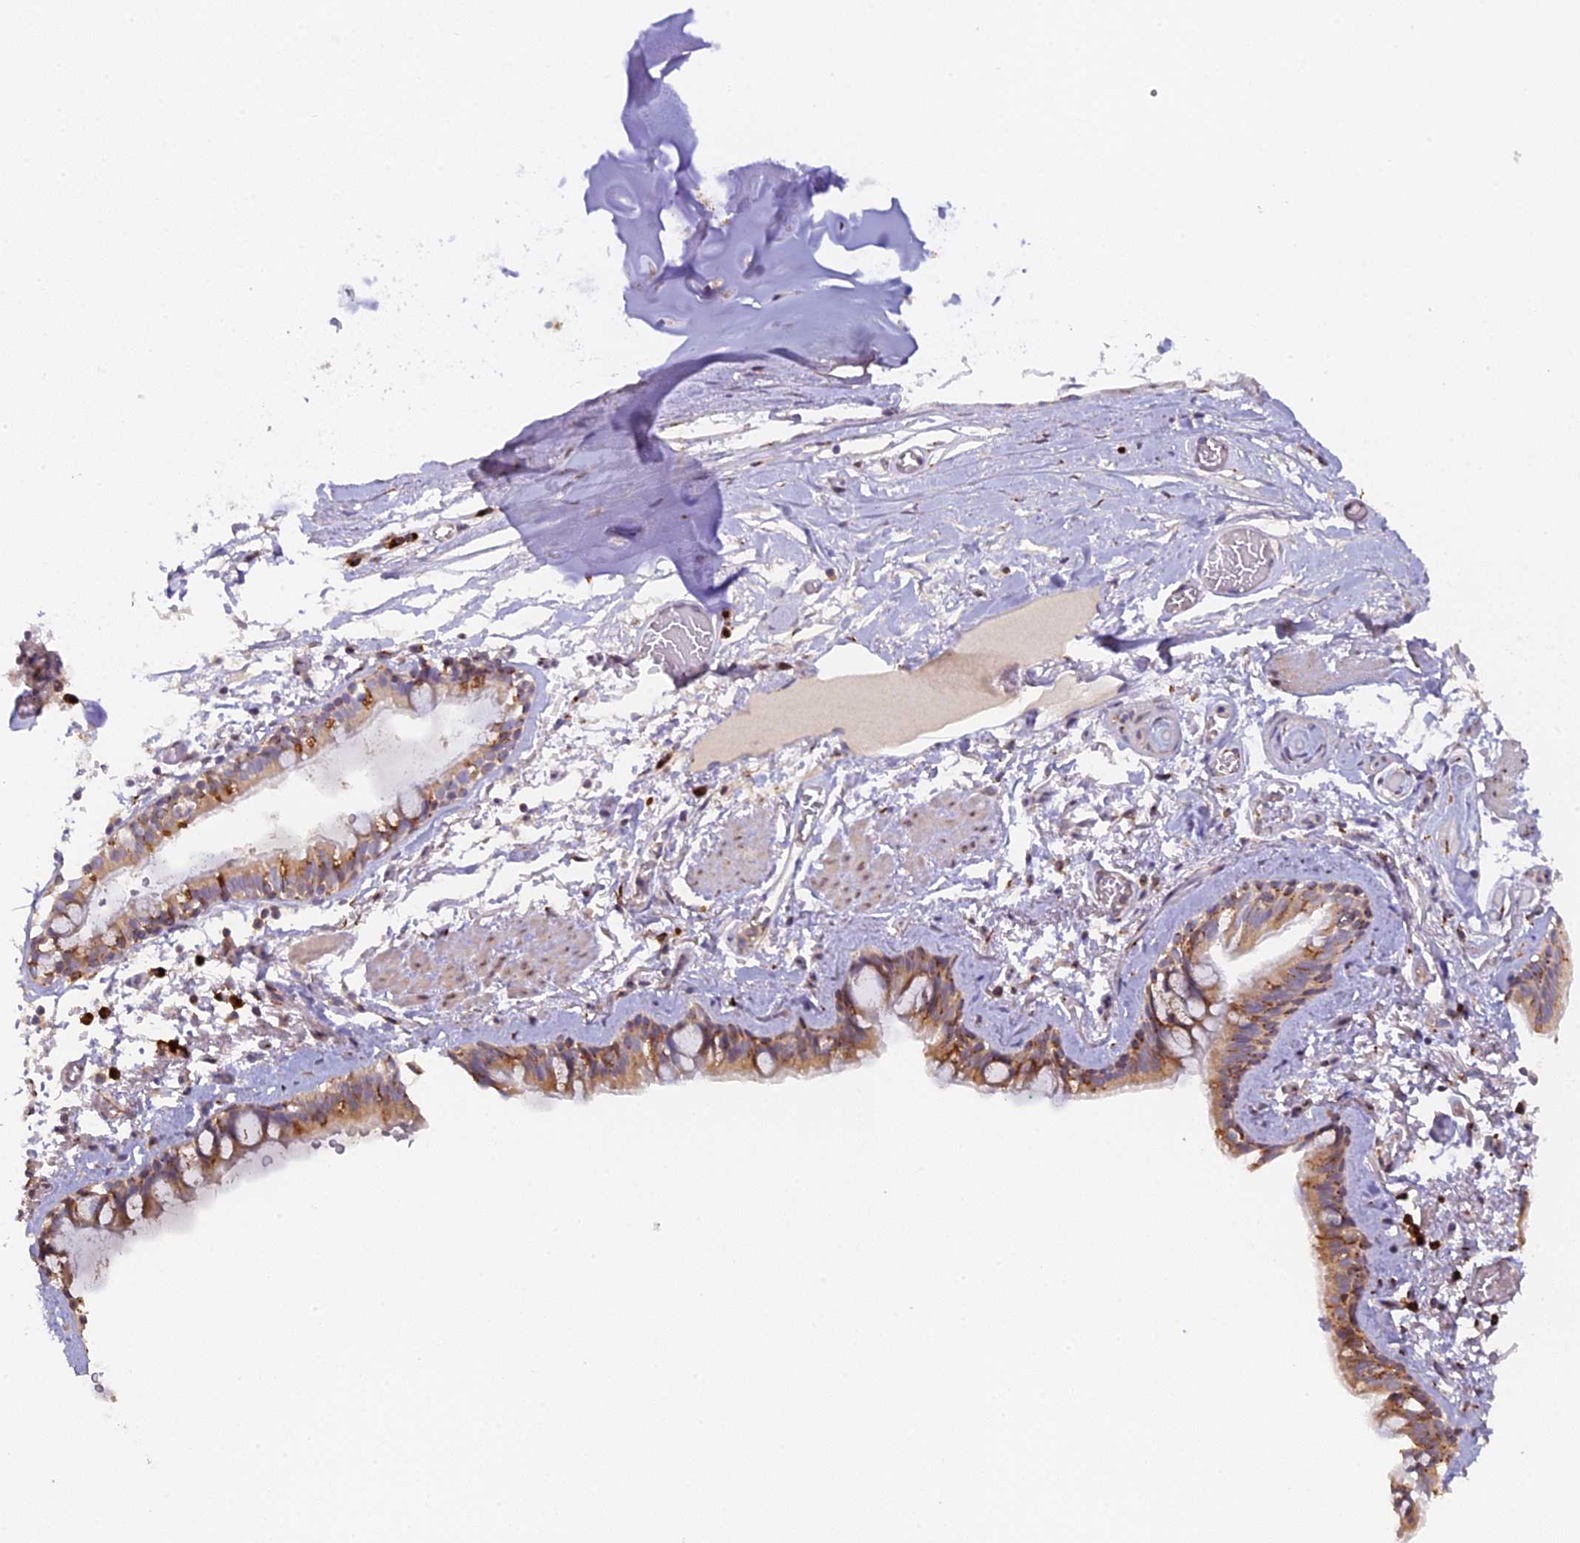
{"staining": {"intensity": "moderate", "quantity": ">75%", "location": "cytoplasmic/membranous"}, "tissue": "bronchus", "cell_type": "Respiratory epithelial cells", "image_type": "normal", "snomed": [{"axis": "morphology", "description": "Normal tissue, NOS"}, {"axis": "topography", "description": "Cartilage tissue"}], "caption": "Bronchus stained with DAB immunohistochemistry reveals medium levels of moderate cytoplasmic/membranous expression in approximately >75% of respiratory epithelial cells.", "gene": "SNX17", "patient": {"sex": "male", "age": 63}}